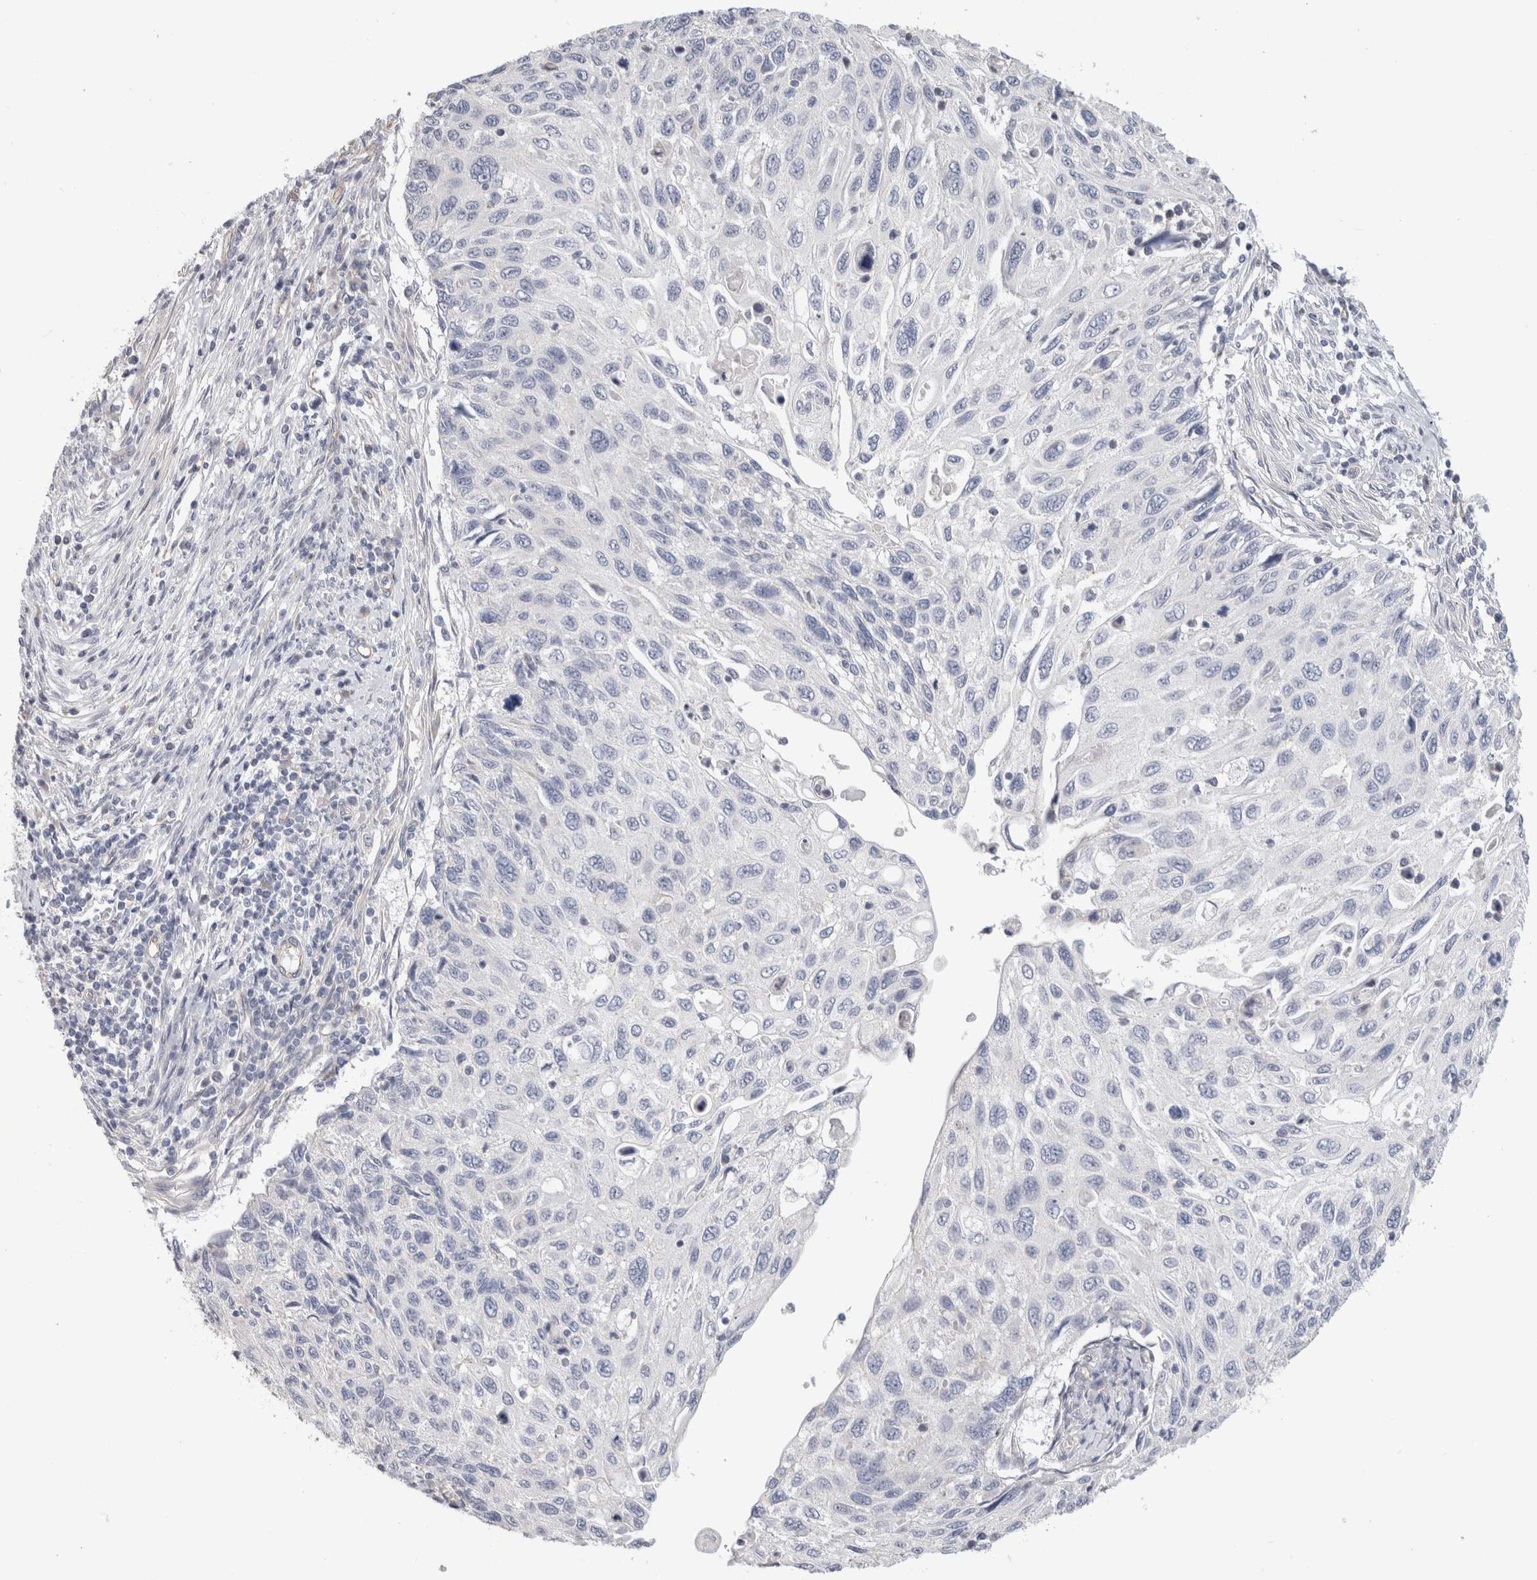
{"staining": {"intensity": "negative", "quantity": "none", "location": "none"}, "tissue": "cervical cancer", "cell_type": "Tumor cells", "image_type": "cancer", "snomed": [{"axis": "morphology", "description": "Squamous cell carcinoma, NOS"}, {"axis": "topography", "description": "Cervix"}], "caption": "Cervical squamous cell carcinoma stained for a protein using immunohistochemistry (IHC) shows no expression tumor cells.", "gene": "AFP", "patient": {"sex": "female", "age": 70}}